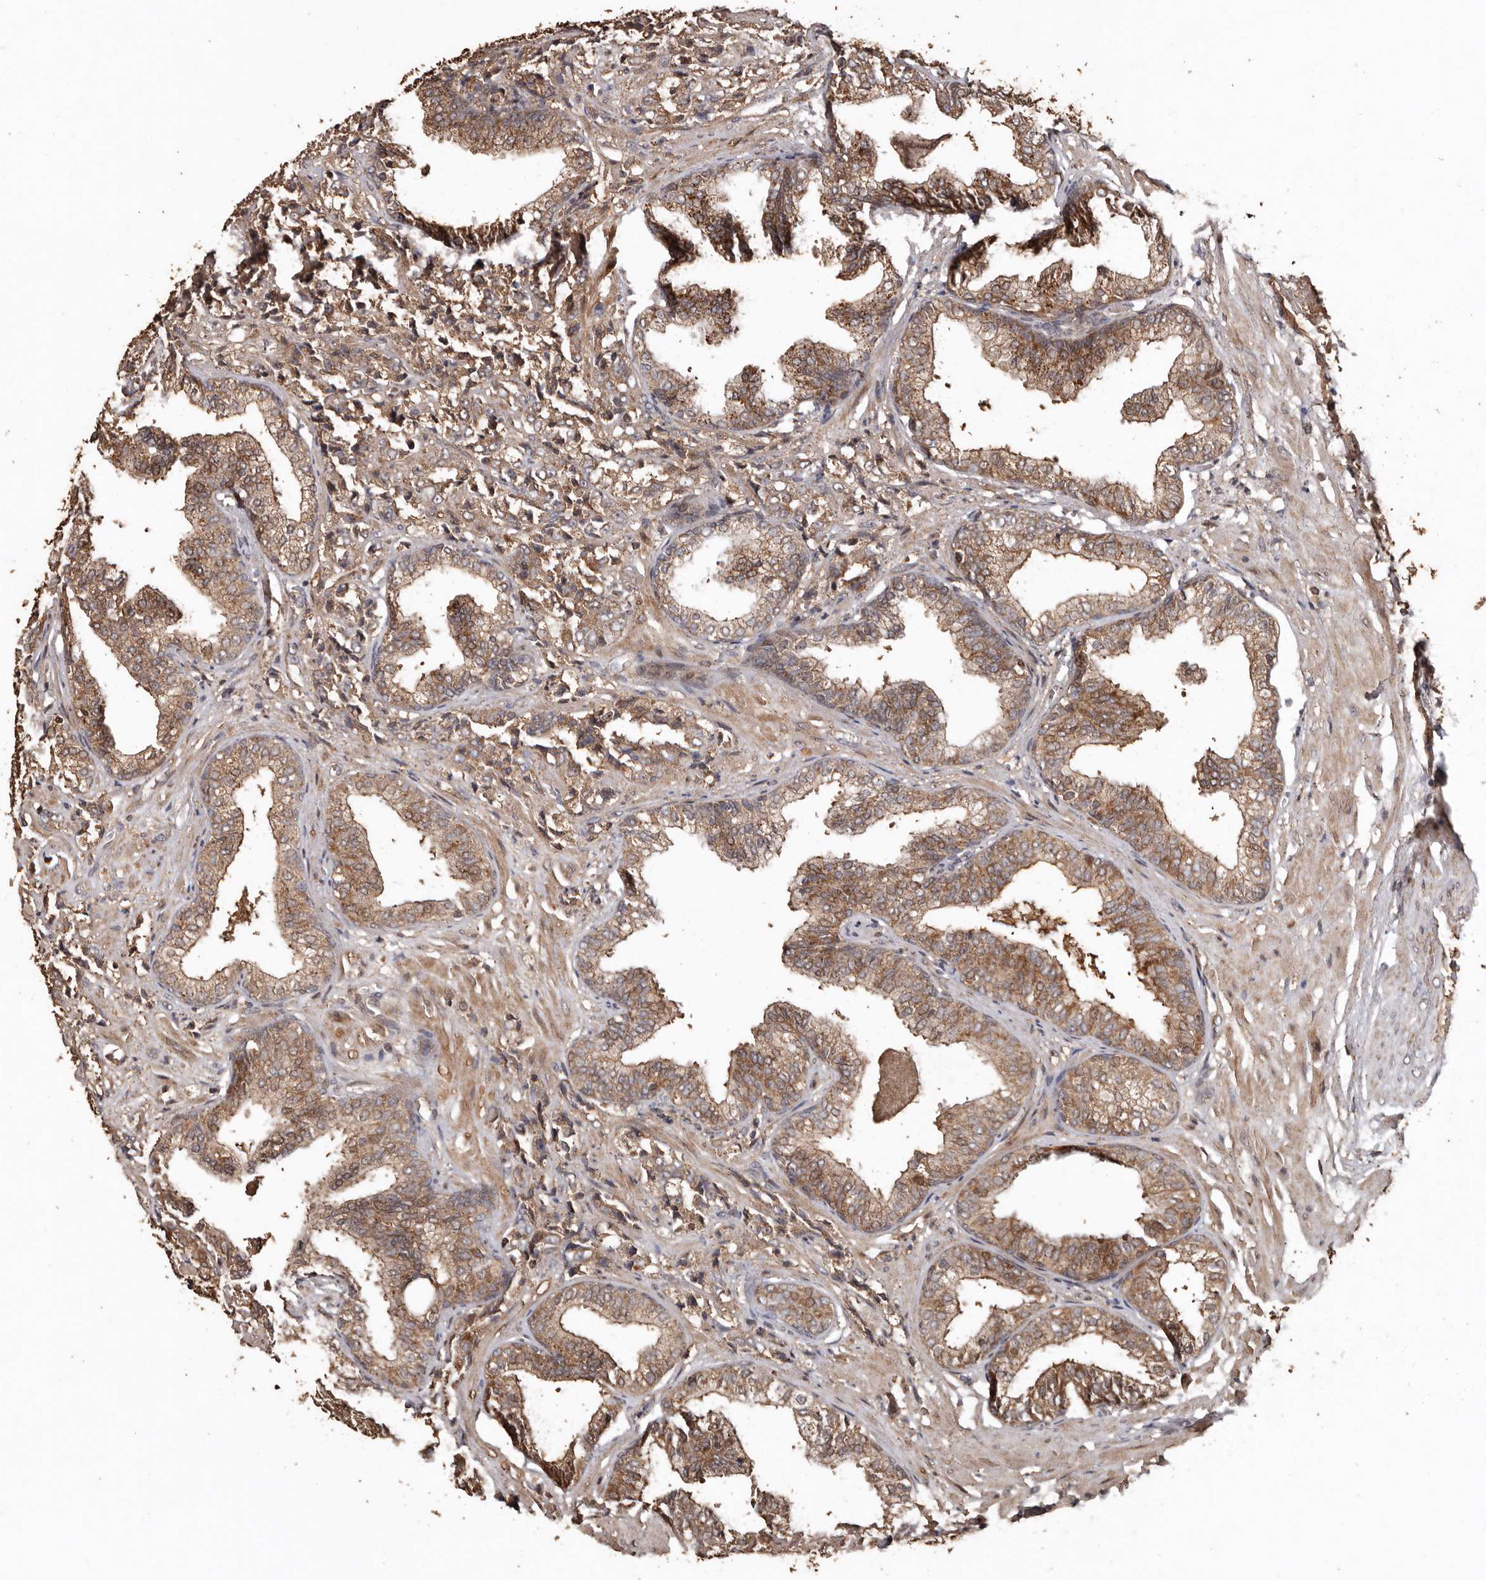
{"staining": {"intensity": "moderate", "quantity": ">75%", "location": "cytoplasmic/membranous"}, "tissue": "prostate cancer", "cell_type": "Tumor cells", "image_type": "cancer", "snomed": [{"axis": "morphology", "description": "Adenocarcinoma, High grade"}, {"axis": "topography", "description": "Prostate"}], "caption": "A brown stain labels moderate cytoplasmic/membranous positivity of a protein in human high-grade adenocarcinoma (prostate) tumor cells.", "gene": "RANBP17", "patient": {"sex": "male", "age": 71}}